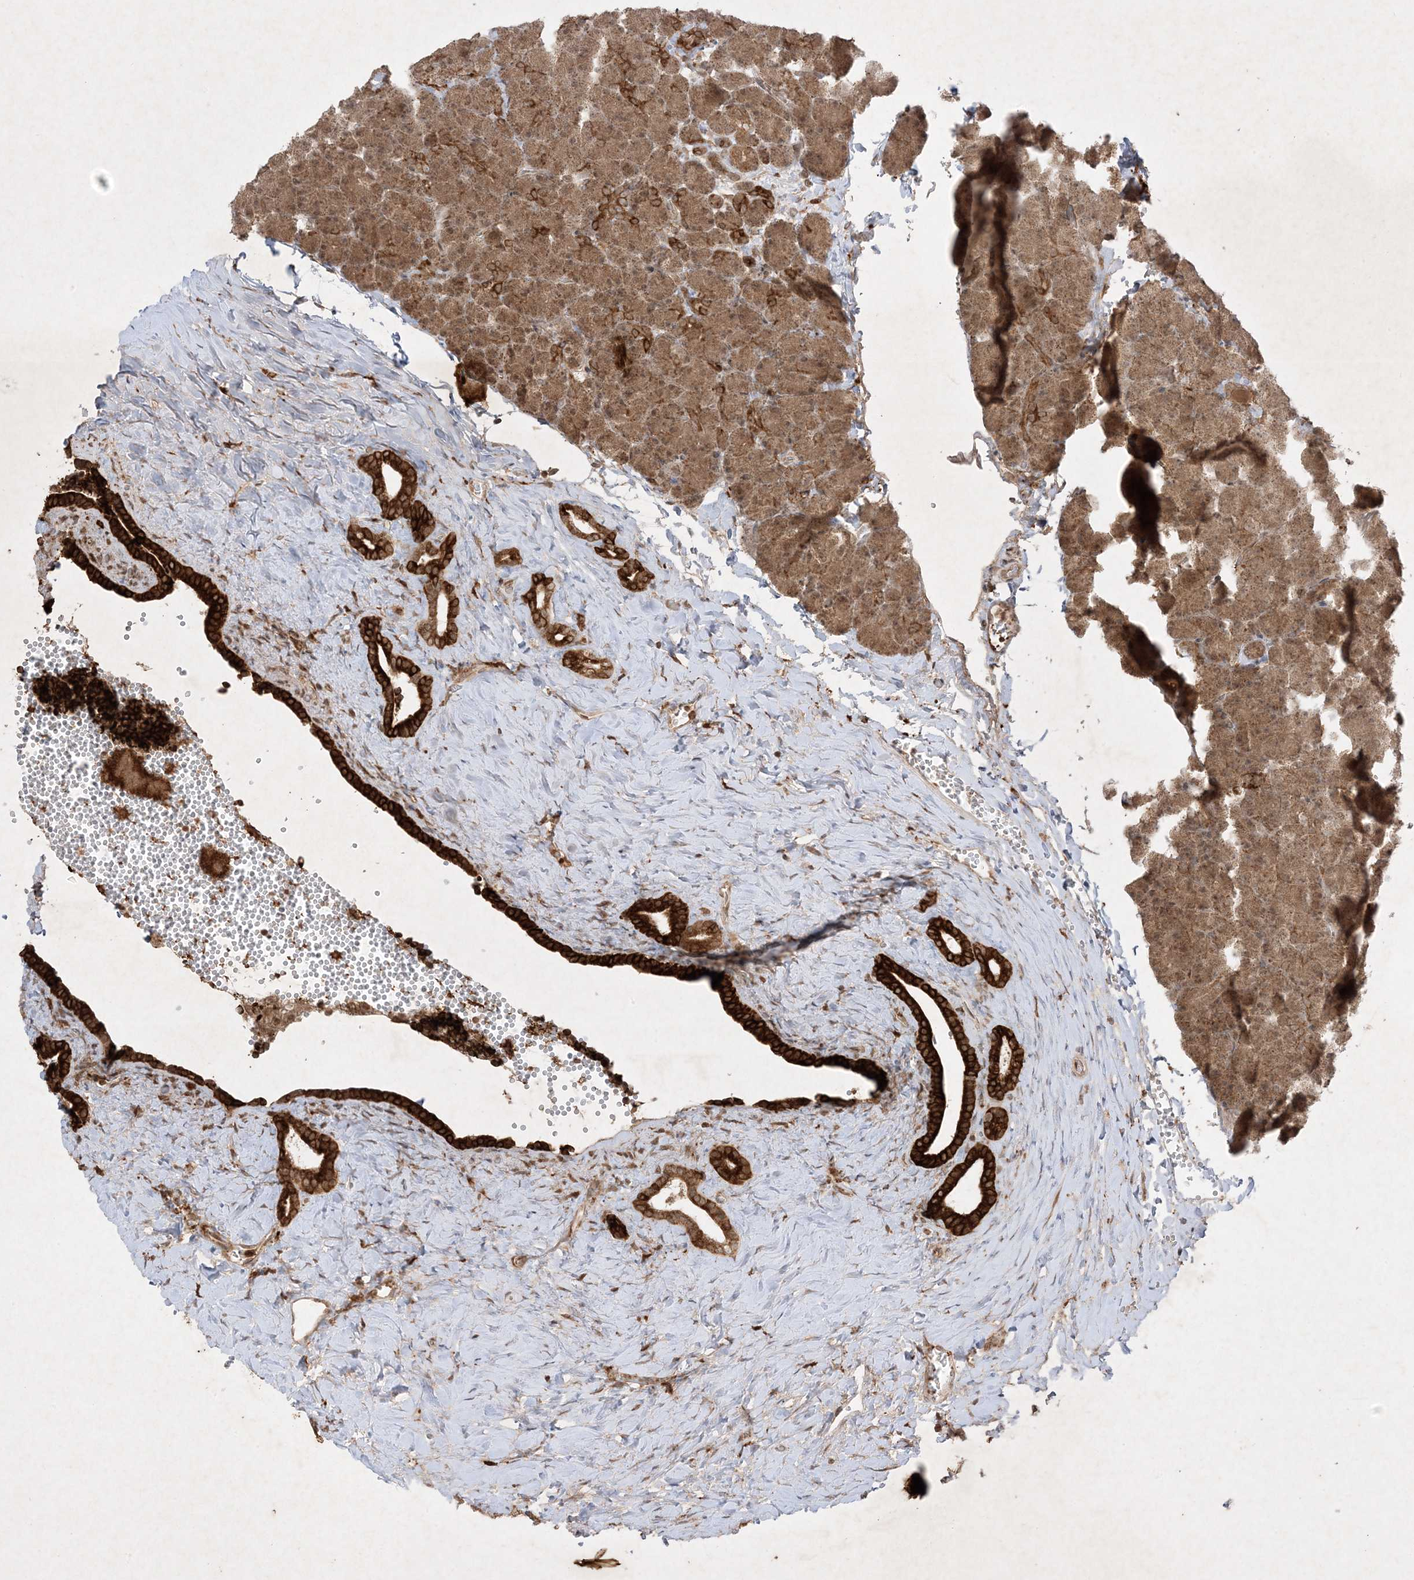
{"staining": {"intensity": "strong", "quantity": "25%-75%", "location": "cytoplasmic/membranous"}, "tissue": "pancreas", "cell_type": "Exocrine glandular cells", "image_type": "normal", "snomed": [{"axis": "morphology", "description": "Normal tissue, NOS"}, {"axis": "morphology", "description": "Carcinoid, malignant, NOS"}, {"axis": "topography", "description": "Pancreas"}], "caption": "Human pancreas stained for a protein (brown) exhibits strong cytoplasmic/membranous positive staining in approximately 25%-75% of exocrine glandular cells.", "gene": "PTK6", "patient": {"sex": "female", "age": 35}}